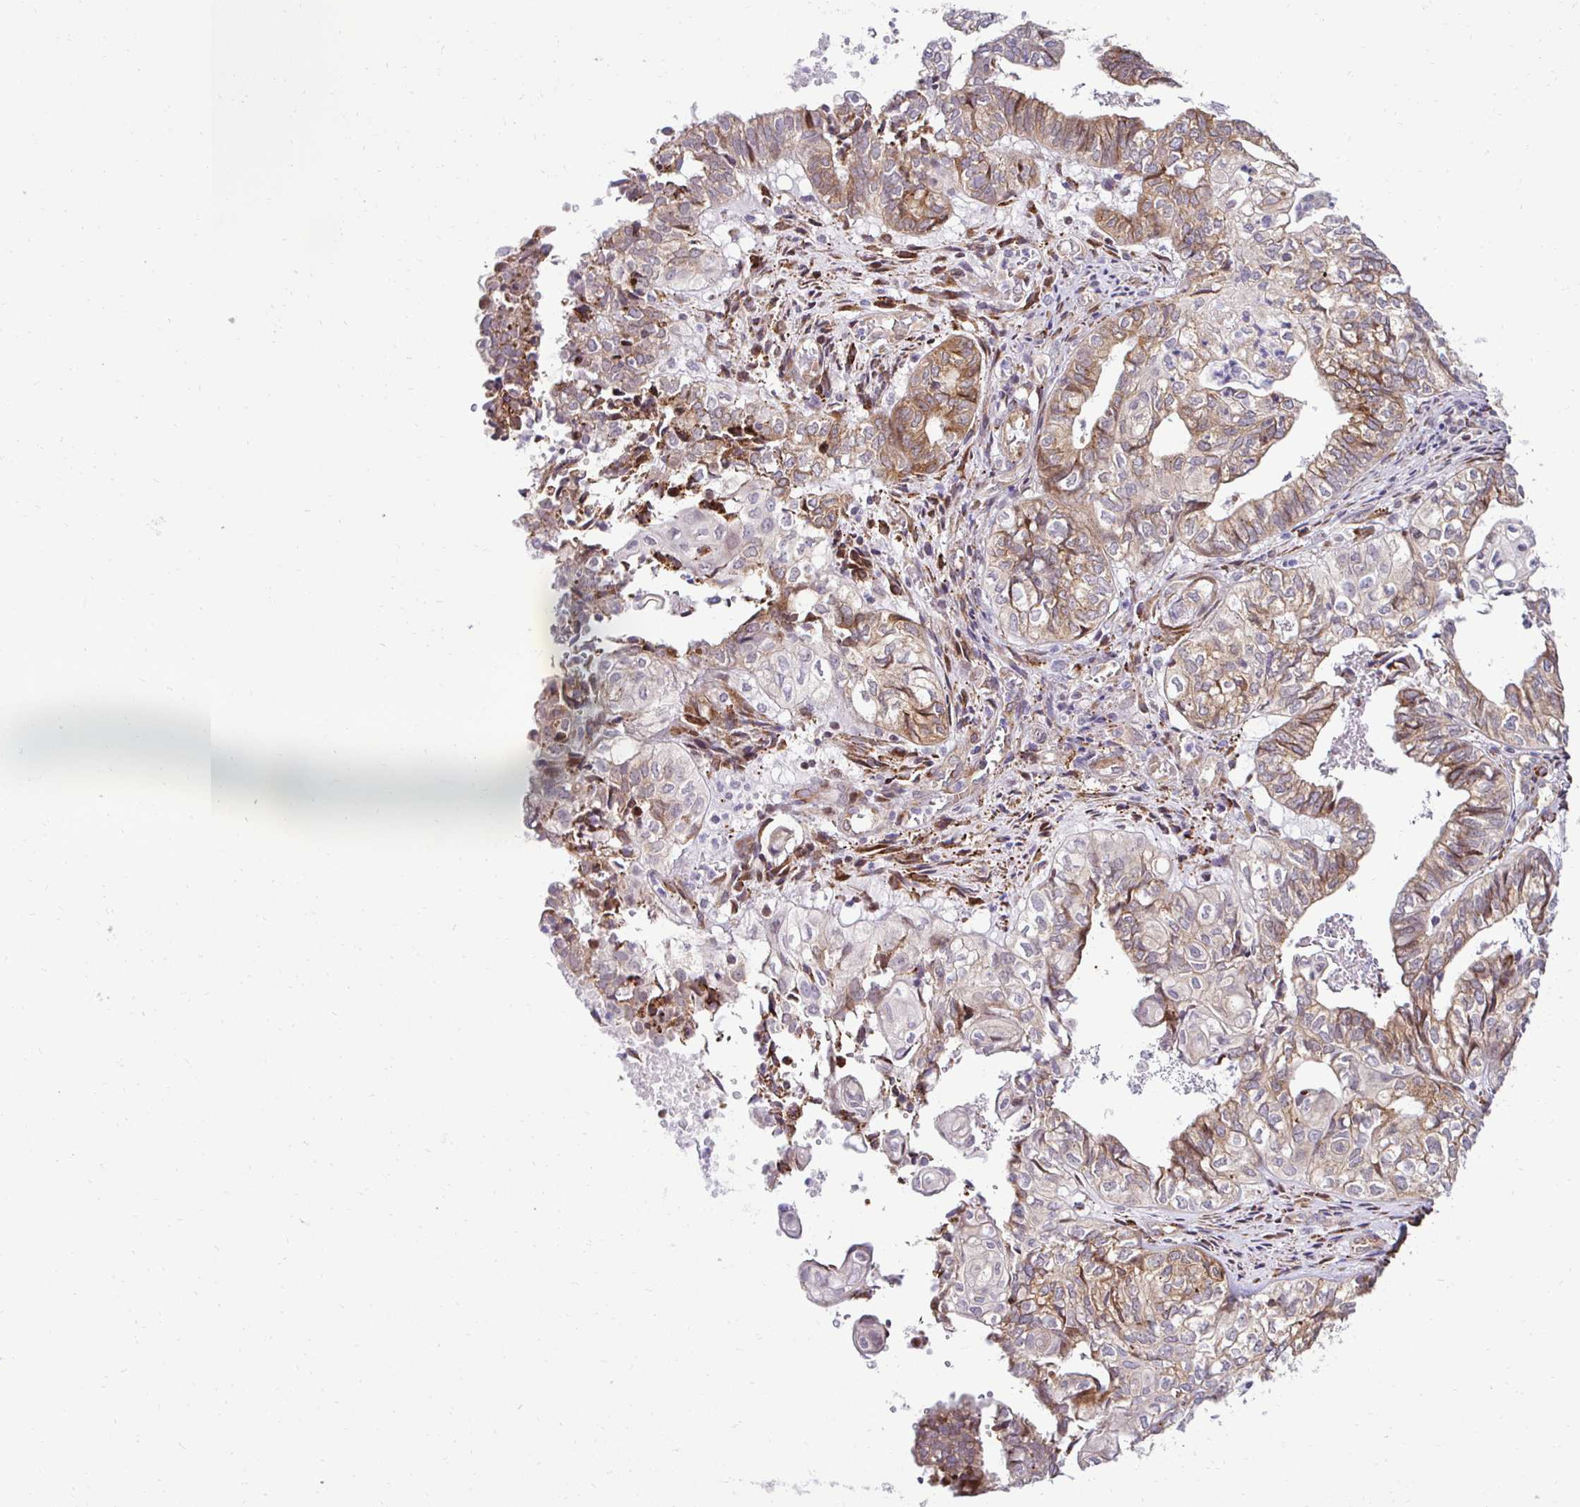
{"staining": {"intensity": "moderate", "quantity": "25%-75%", "location": "cytoplasmic/membranous"}, "tissue": "ovarian cancer", "cell_type": "Tumor cells", "image_type": "cancer", "snomed": [{"axis": "morphology", "description": "Carcinoma, endometroid"}, {"axis": "topography", "description": "Ovary"}], "caption": "Ovarian endometroid carcinoma stained with IHC reveals moderate cytoplasmic/membranous positivity in approximately 25%-75% of tumor cells.", "gene": "HPS1", "patient": {"sex": "female", "age": 64}}